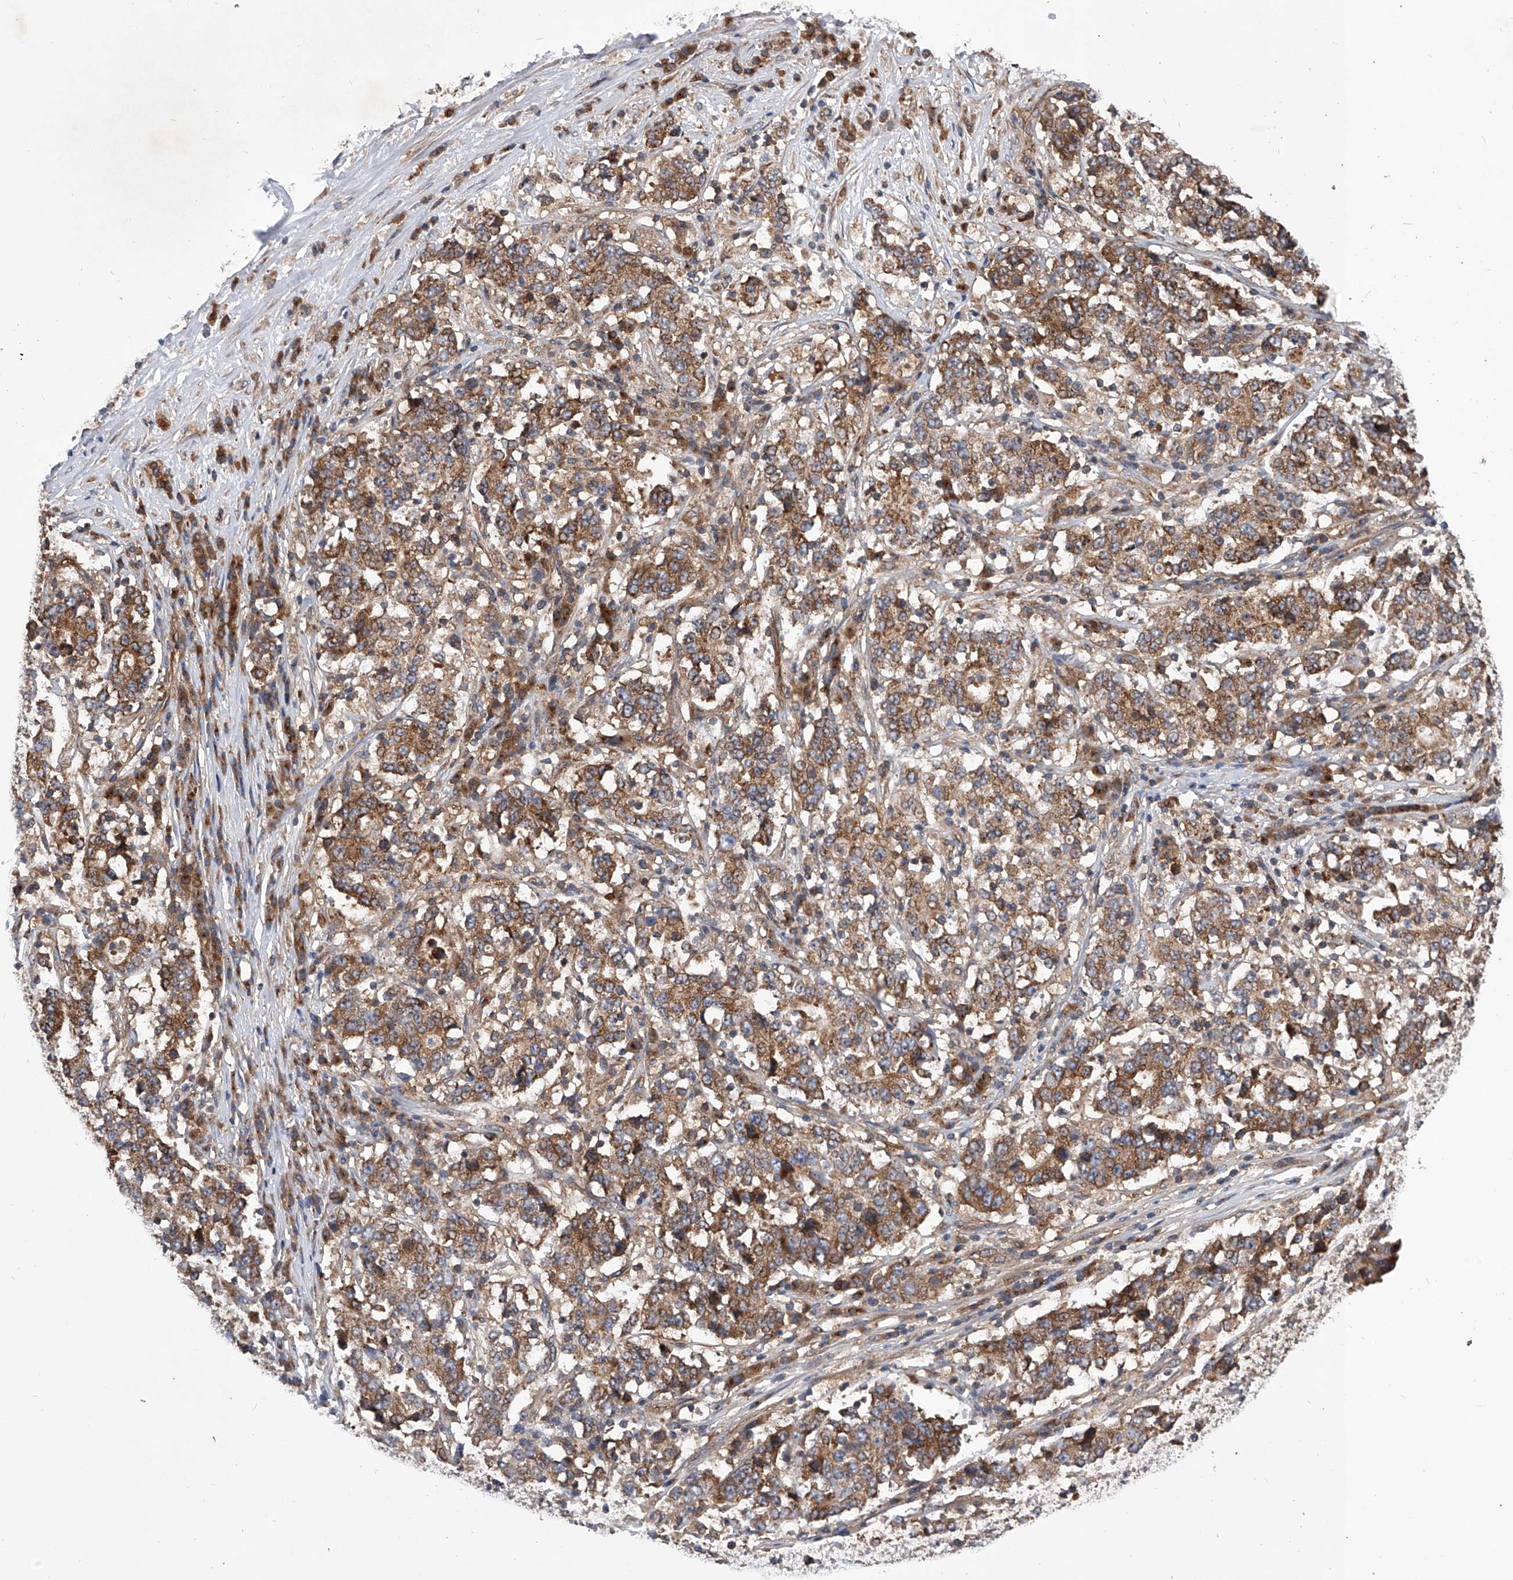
{"staining": {"intensity": "moderate", "quantity": ">75%", "location": "cytoplasmic/membranous"}, "tissue": "stomach cancer", "cell_type": "Tumor cells", "image_type": "cancer", "snomed": [{"axis": "morphology", "description": "Adenocarcinoma, NOS"}, {"axis": "topography", "description": "Stomach"}], "caption": "Human stomach adenocarcinoma stained with a brown dye shows moderate cytoplasmic/membranous positive expression in approximately >75% of tumor cells.", "gene": "CFAP410", "patient": {"sex": "male", "age": 59}}